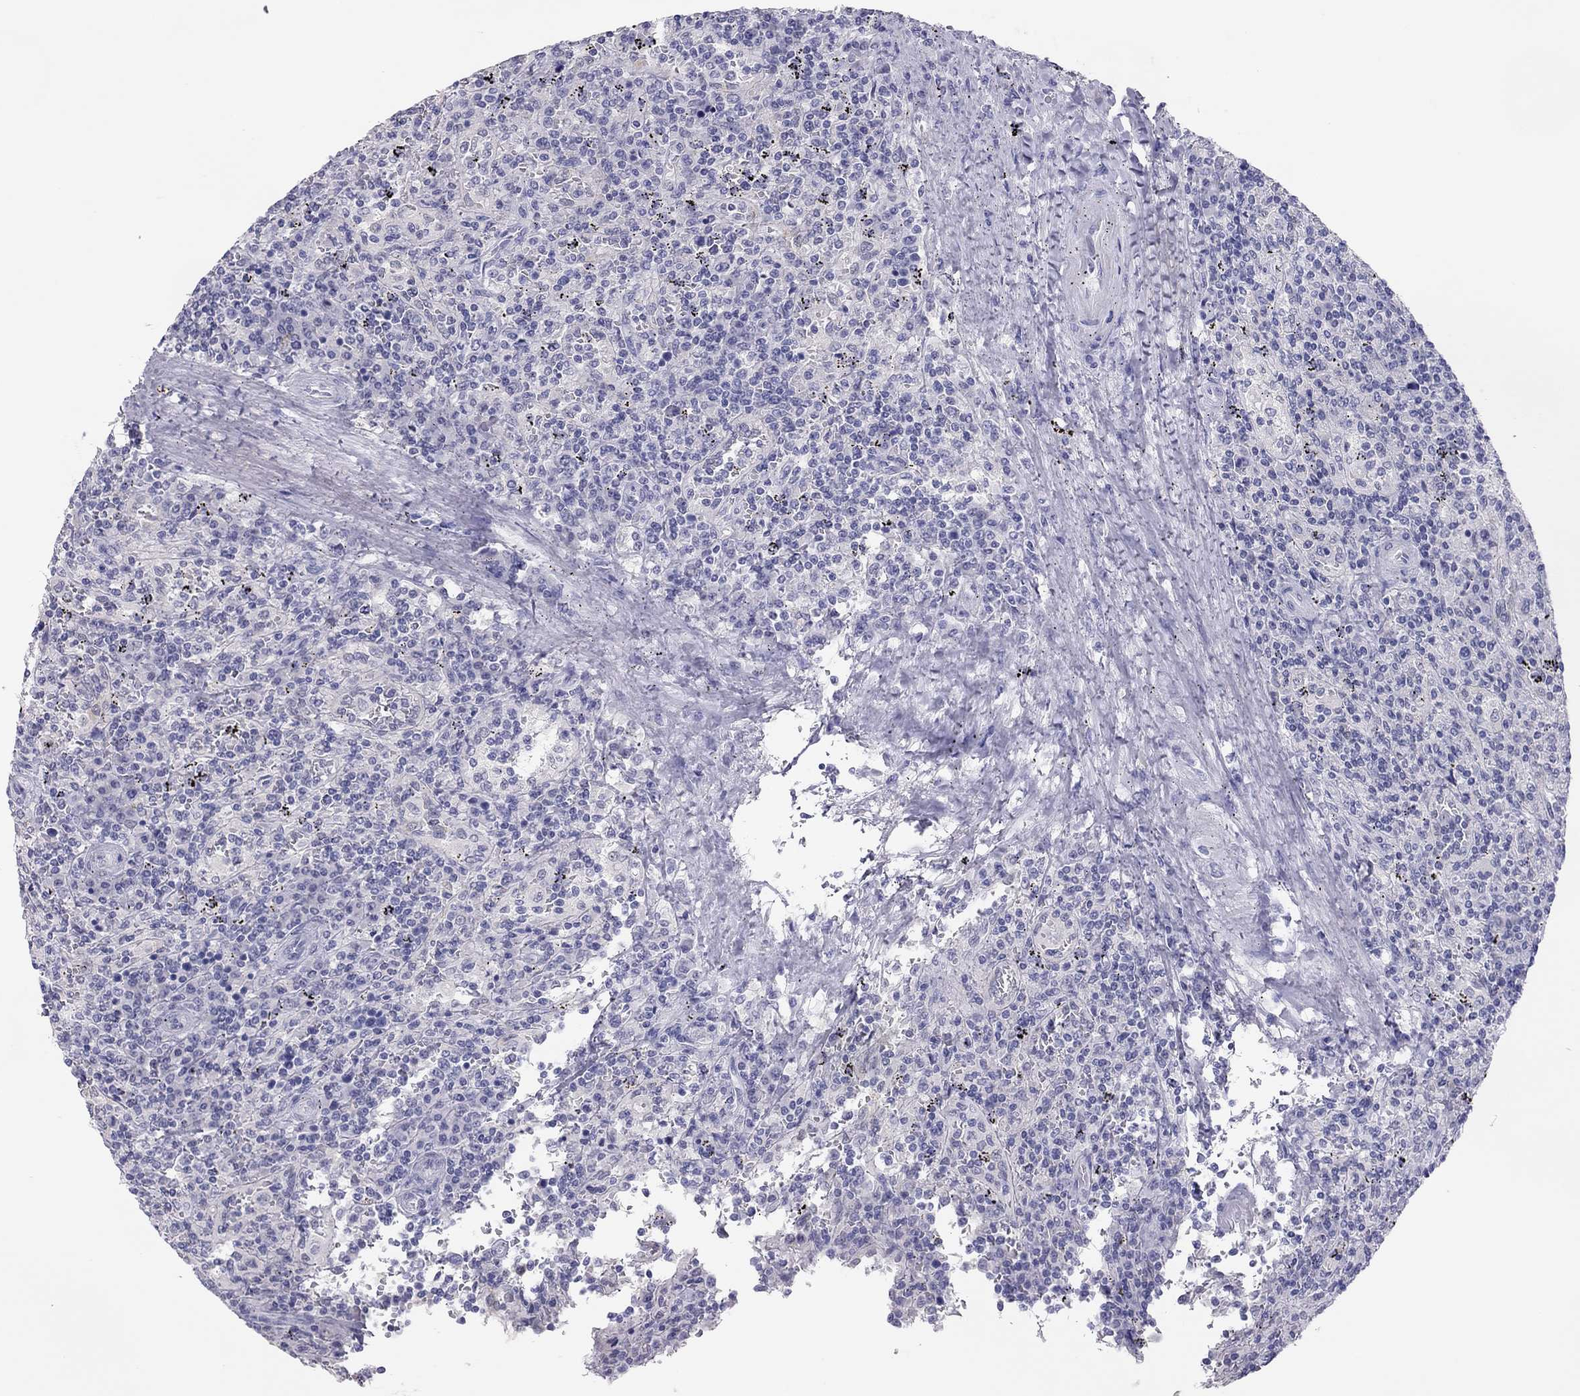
{"staining": {"intensity": "negative", "quantity": "none", "location": "none"}, "tissue": "lymphoma", "cell_type": "Tumor cells", "image_type": "cancer", "snomed": [{"axis": "morphology", "description": "Malignant lymphoma, non-Hodgkin's type, Low grade"}, {"axis": "topography", "description": "Spleen"}], "caption": "High power microscopy histopathology image of an IHC histopathology image of malignant lymphoma, non-Hodgkin's type (low-grade), revealing no significant positivity in tumor cells. (Stains: DAB (3,3'-diaminobenzidine) immunohistochemistry with hematoxylin counter stain, Microscopy: brightfield microscopy at high magnification).", "gene": "PHOX2A", "patient": {"sex": "male", "age": 62}}